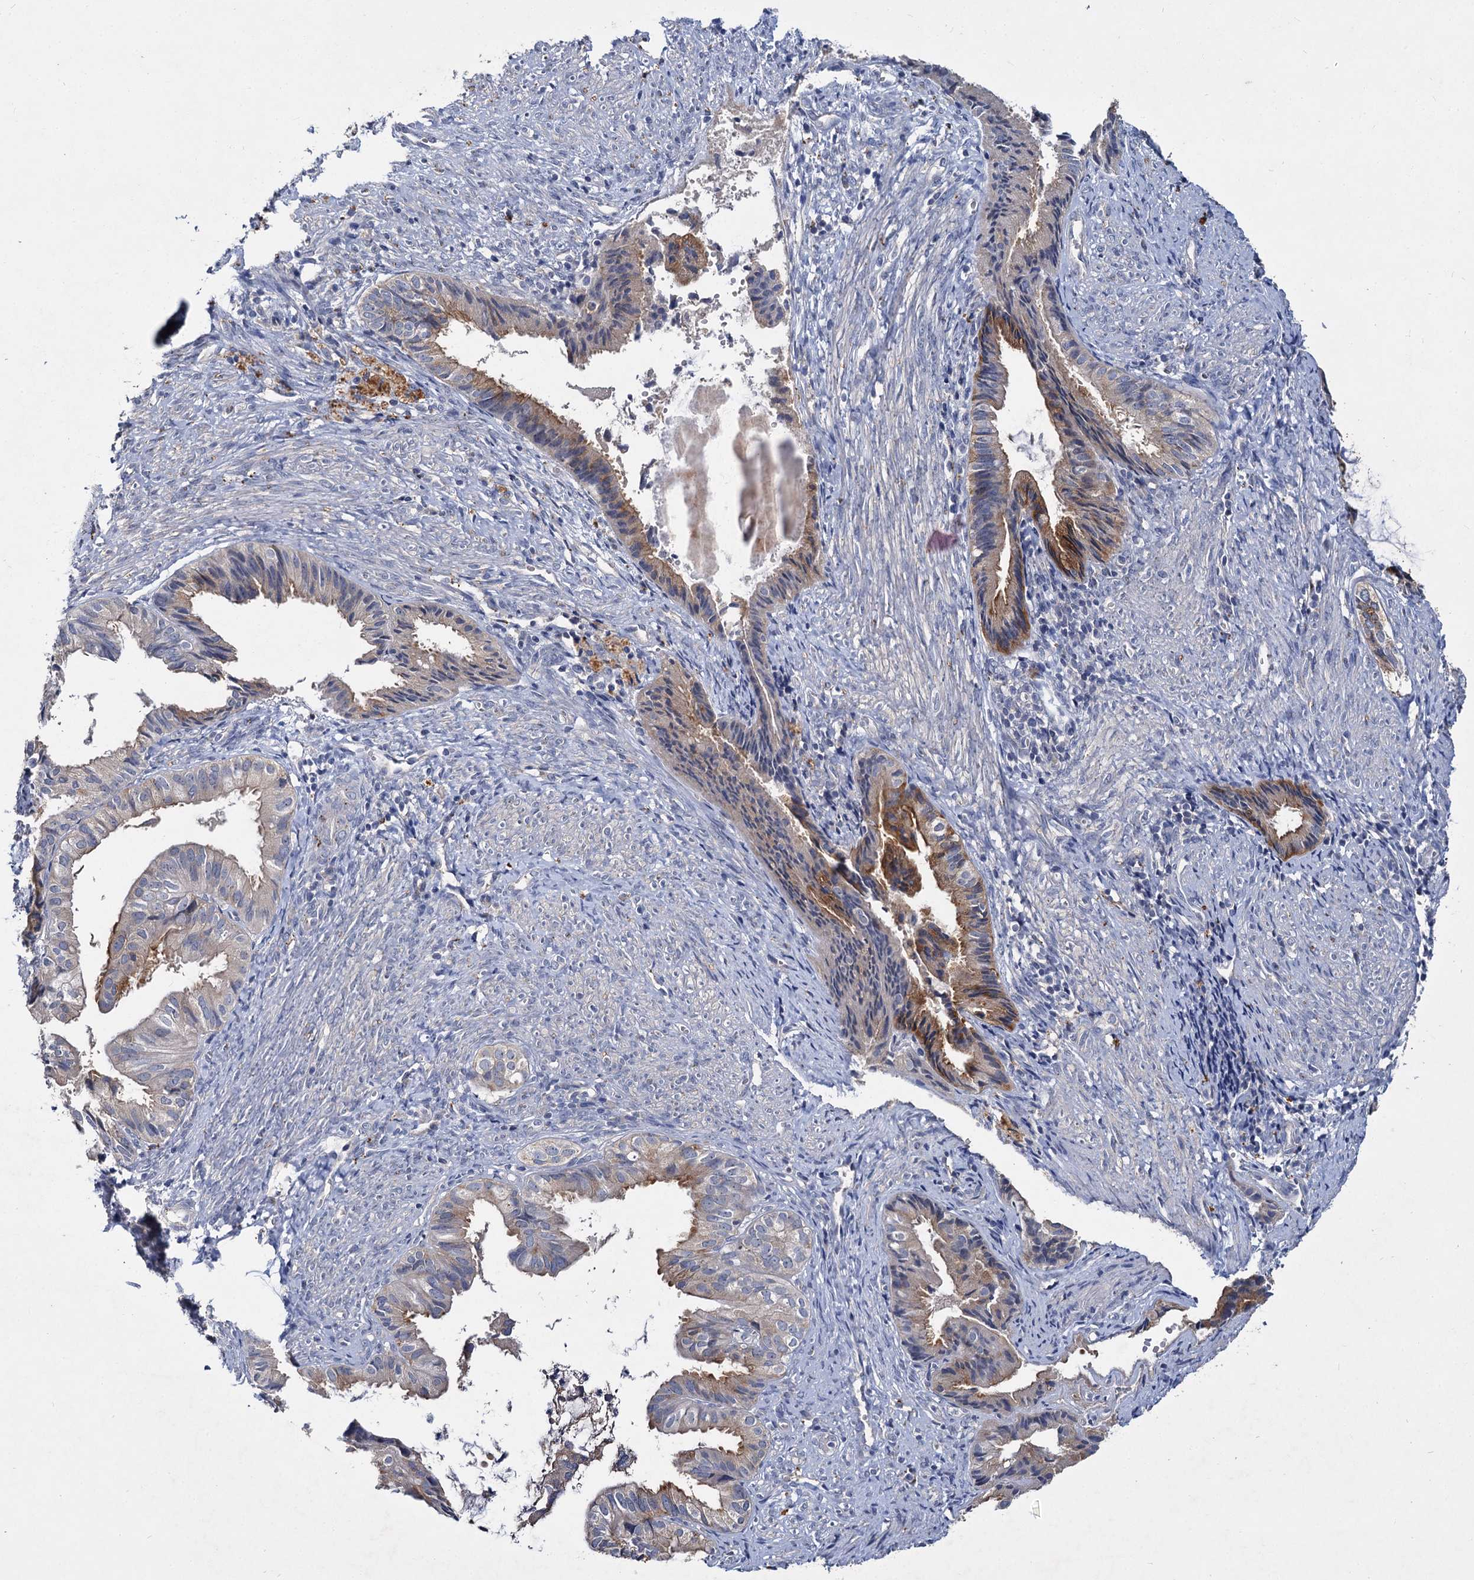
{"staining": {"intensity": "moderate", "quantity": "25%-75%", "location": "cytoplasmic/membranous"}, "tissue": "endometrial cancer", "cell_type": "Tumor cells", "image_type": "cancer", "snomed": [{"axis": "morphology", "description": "Adenocarcinoma, NOS"}, {"axis": "topography", "description": "Endometrium"}], "caption": "This is a histology image of IHC staining of adenocarcinoma (endometrial), which shows moderate staining in the cytoplasmic/membranous of tumor cells.", "gene": "ATP9A", "patient": {"sex": "female", "age": 86}}